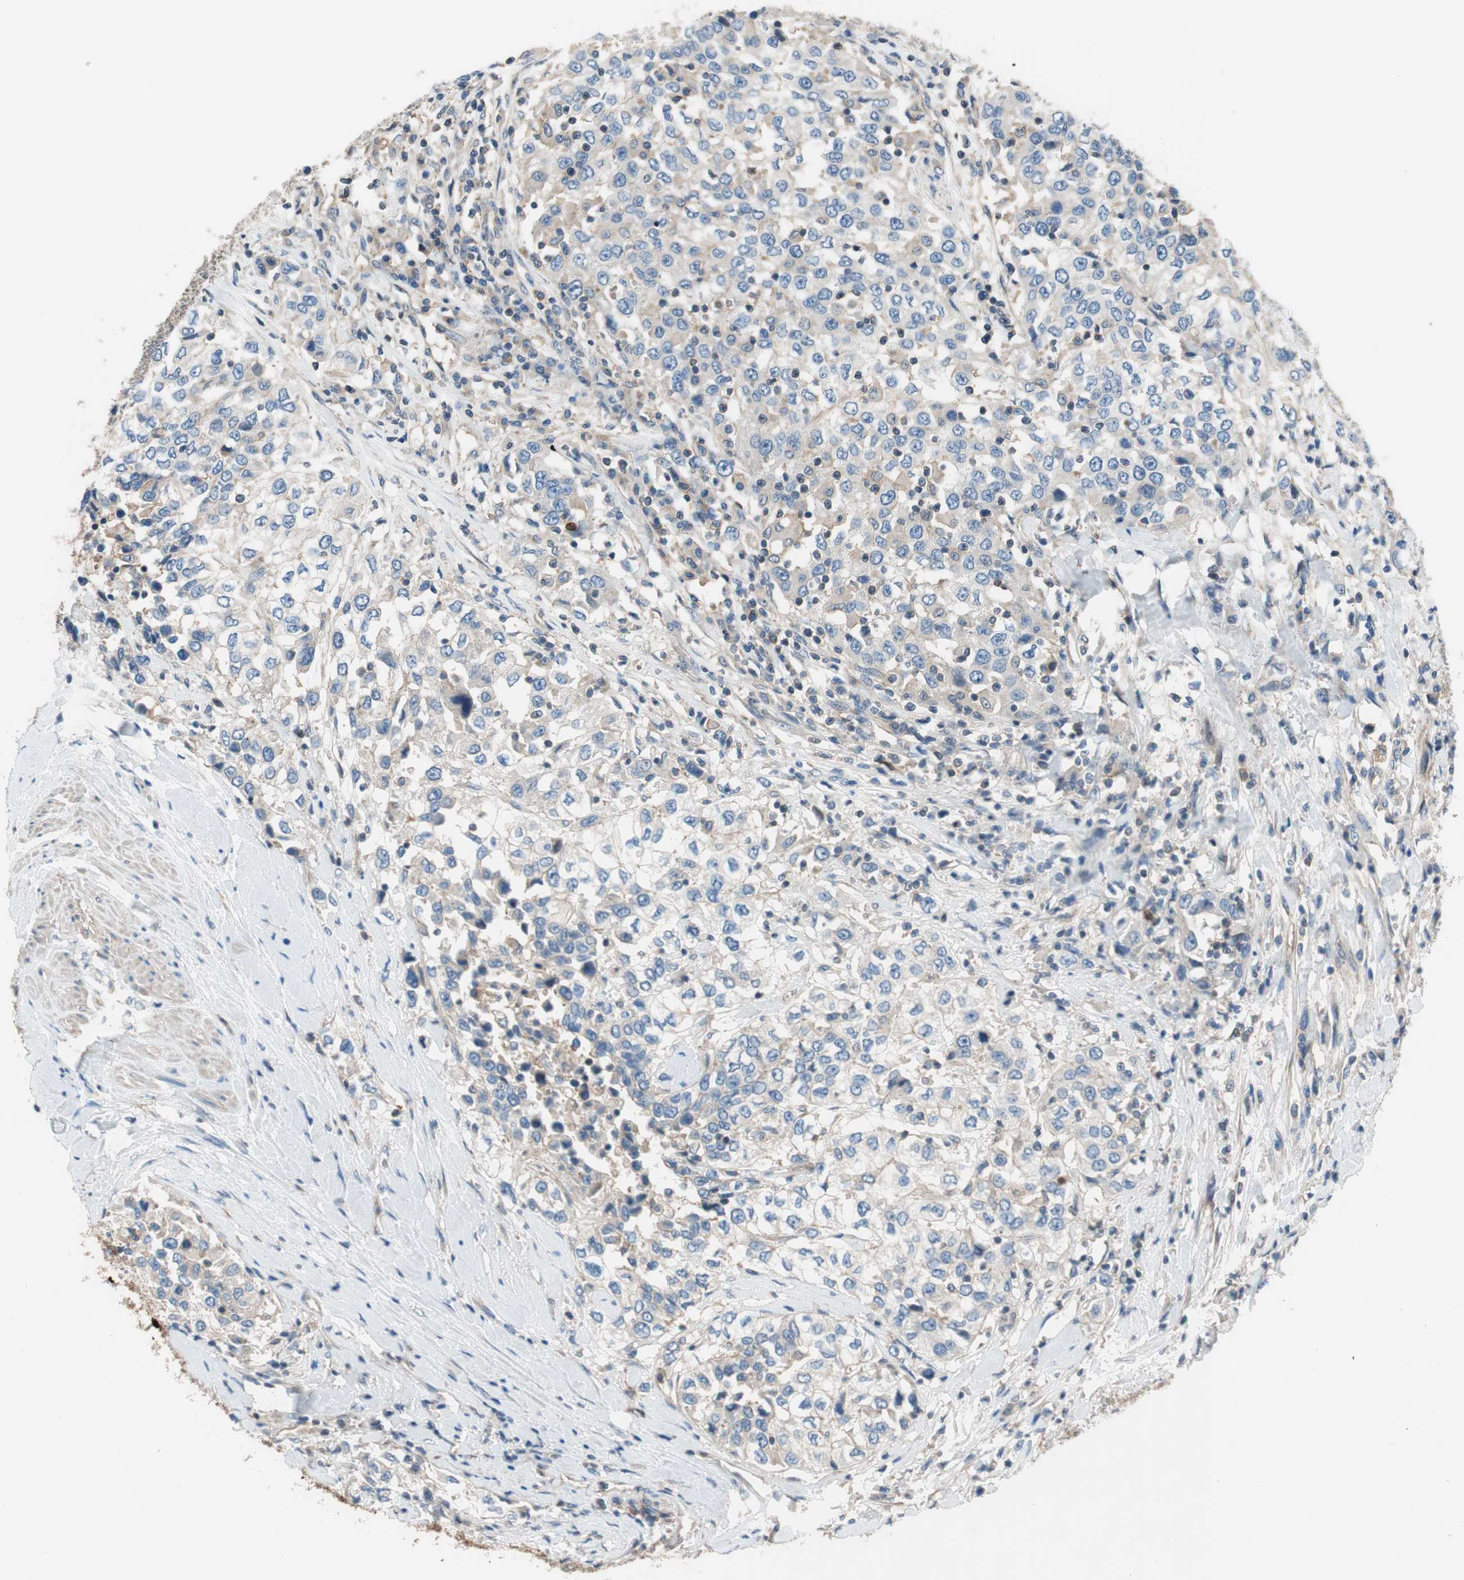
{"staining": {"intensity": "negative", "quantity": "none", "location": "none"}, "tissue": "urothelial cancer", "cell_type": "Tumor cells", "image_type": "cancer", "snomed": [{"axis": "morphology", "description": "Urothelial carcinoma, High grade"}, {"axis": "topography", "description": "Urinary bladder"}], "caption": "Urothelial carcinoma (high-grade) was stained to show a protein in brown. There is no significant expression in tumor cells.", "gene": "CALML3", "patient": {"sex": "female", "age": 80}}